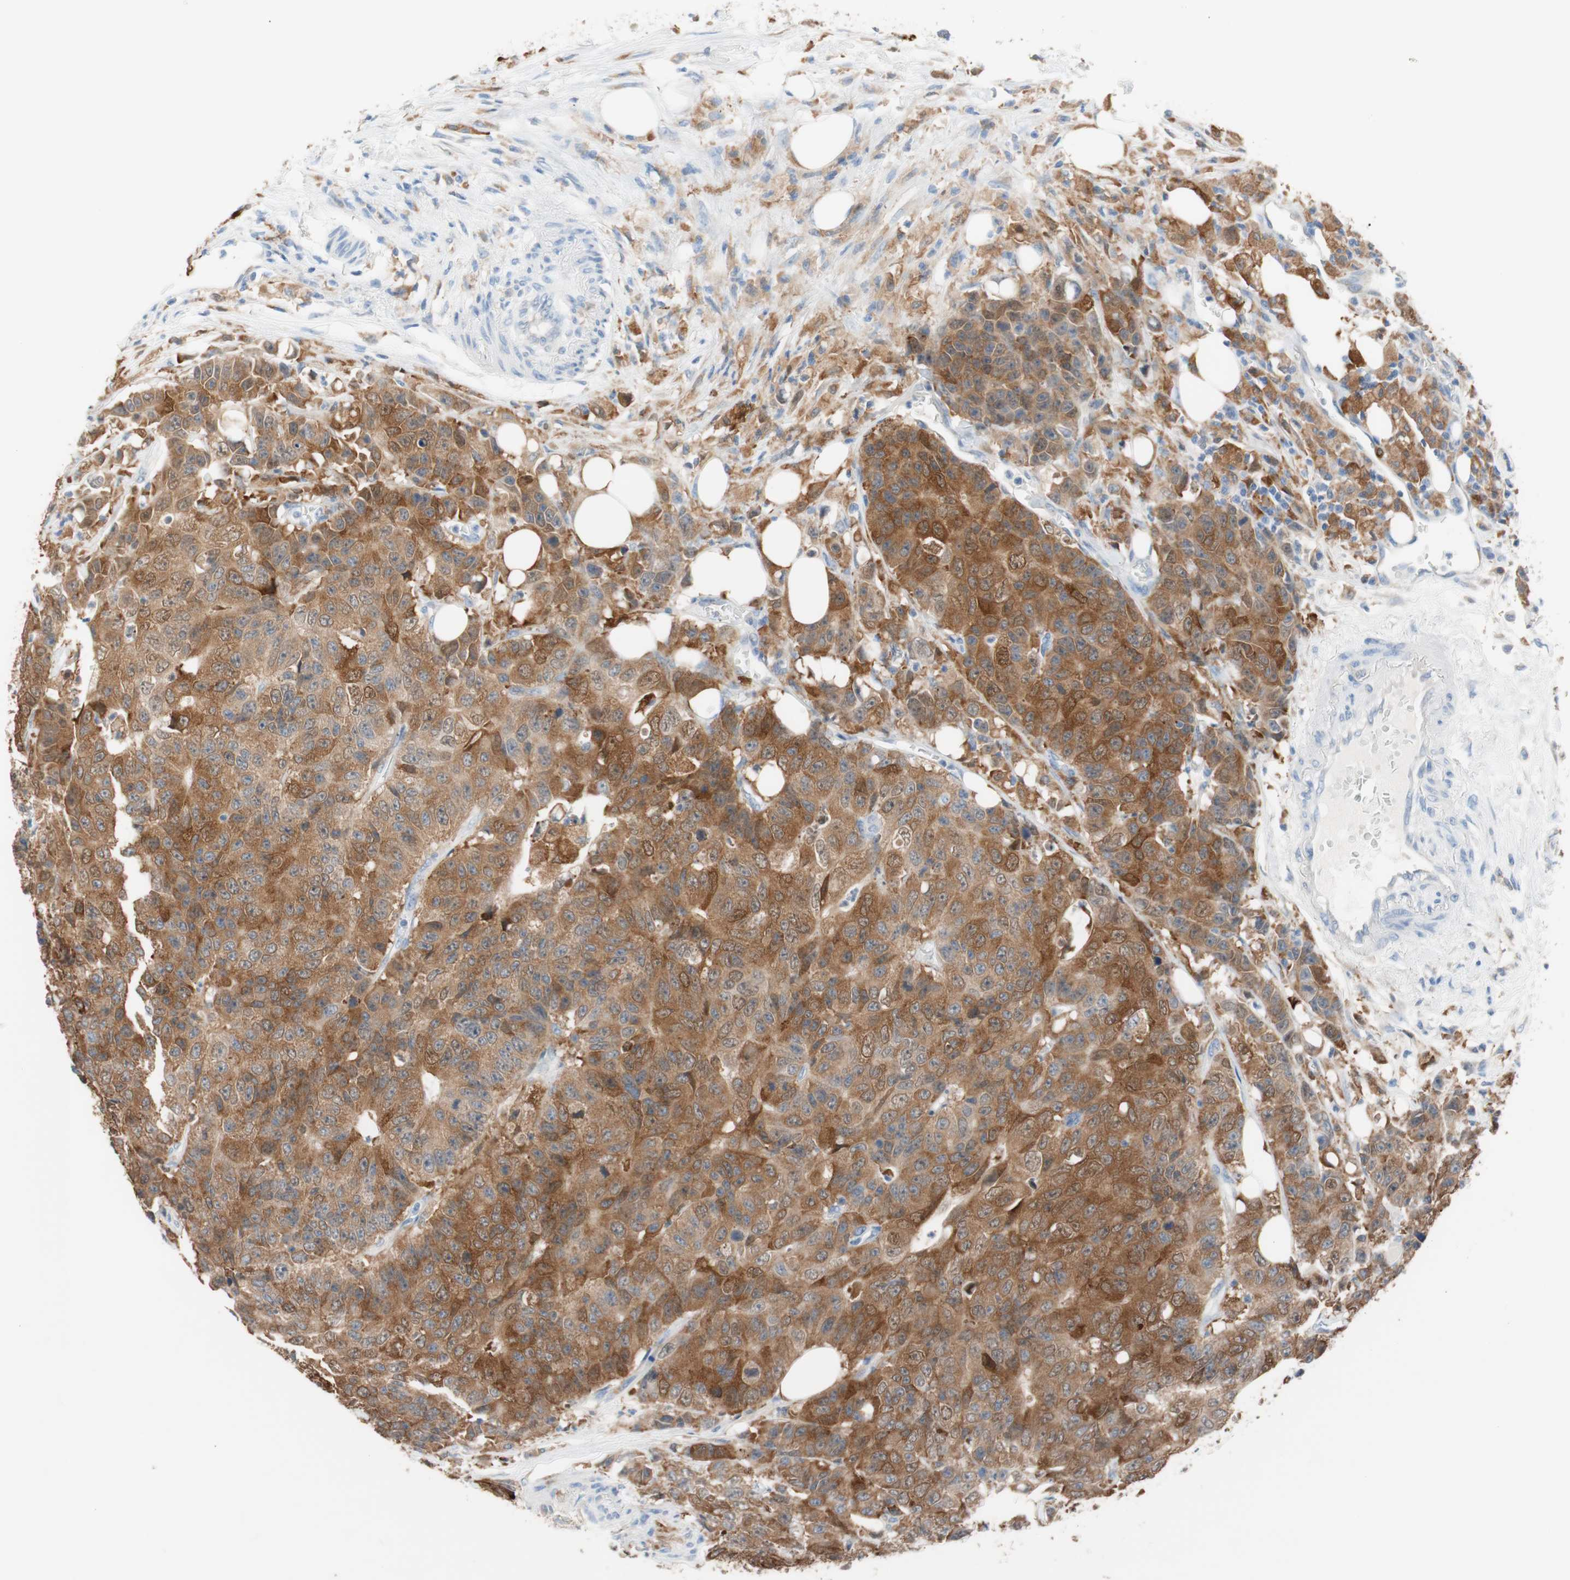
{"staining": {"intensity": "strong", "quantity": ">75%", "location": "cytoplasmic/membranous"}, "tissue": "colorectal cancer", "cell_type": "Tumor cells", "image_type": "cancer", "snomed": [{"axis": "morphology", "description": "Adenocarcinoma, NOS"}, {"axis": "topography", "description": "Colon"}], "caption": "Immunohistochemistry (IHC) image of neoplastic tissue: human colorectal cancer stained using immunohistochemistry (IHC) reveals high levels of strong protein expression localized specifically in the cytoplasmic/membranous of tumor cells, appearing as a cytoplasmic/membranous brown color.", "gene": "GLUL", "patient": {"sex": "female", "age": 86}}